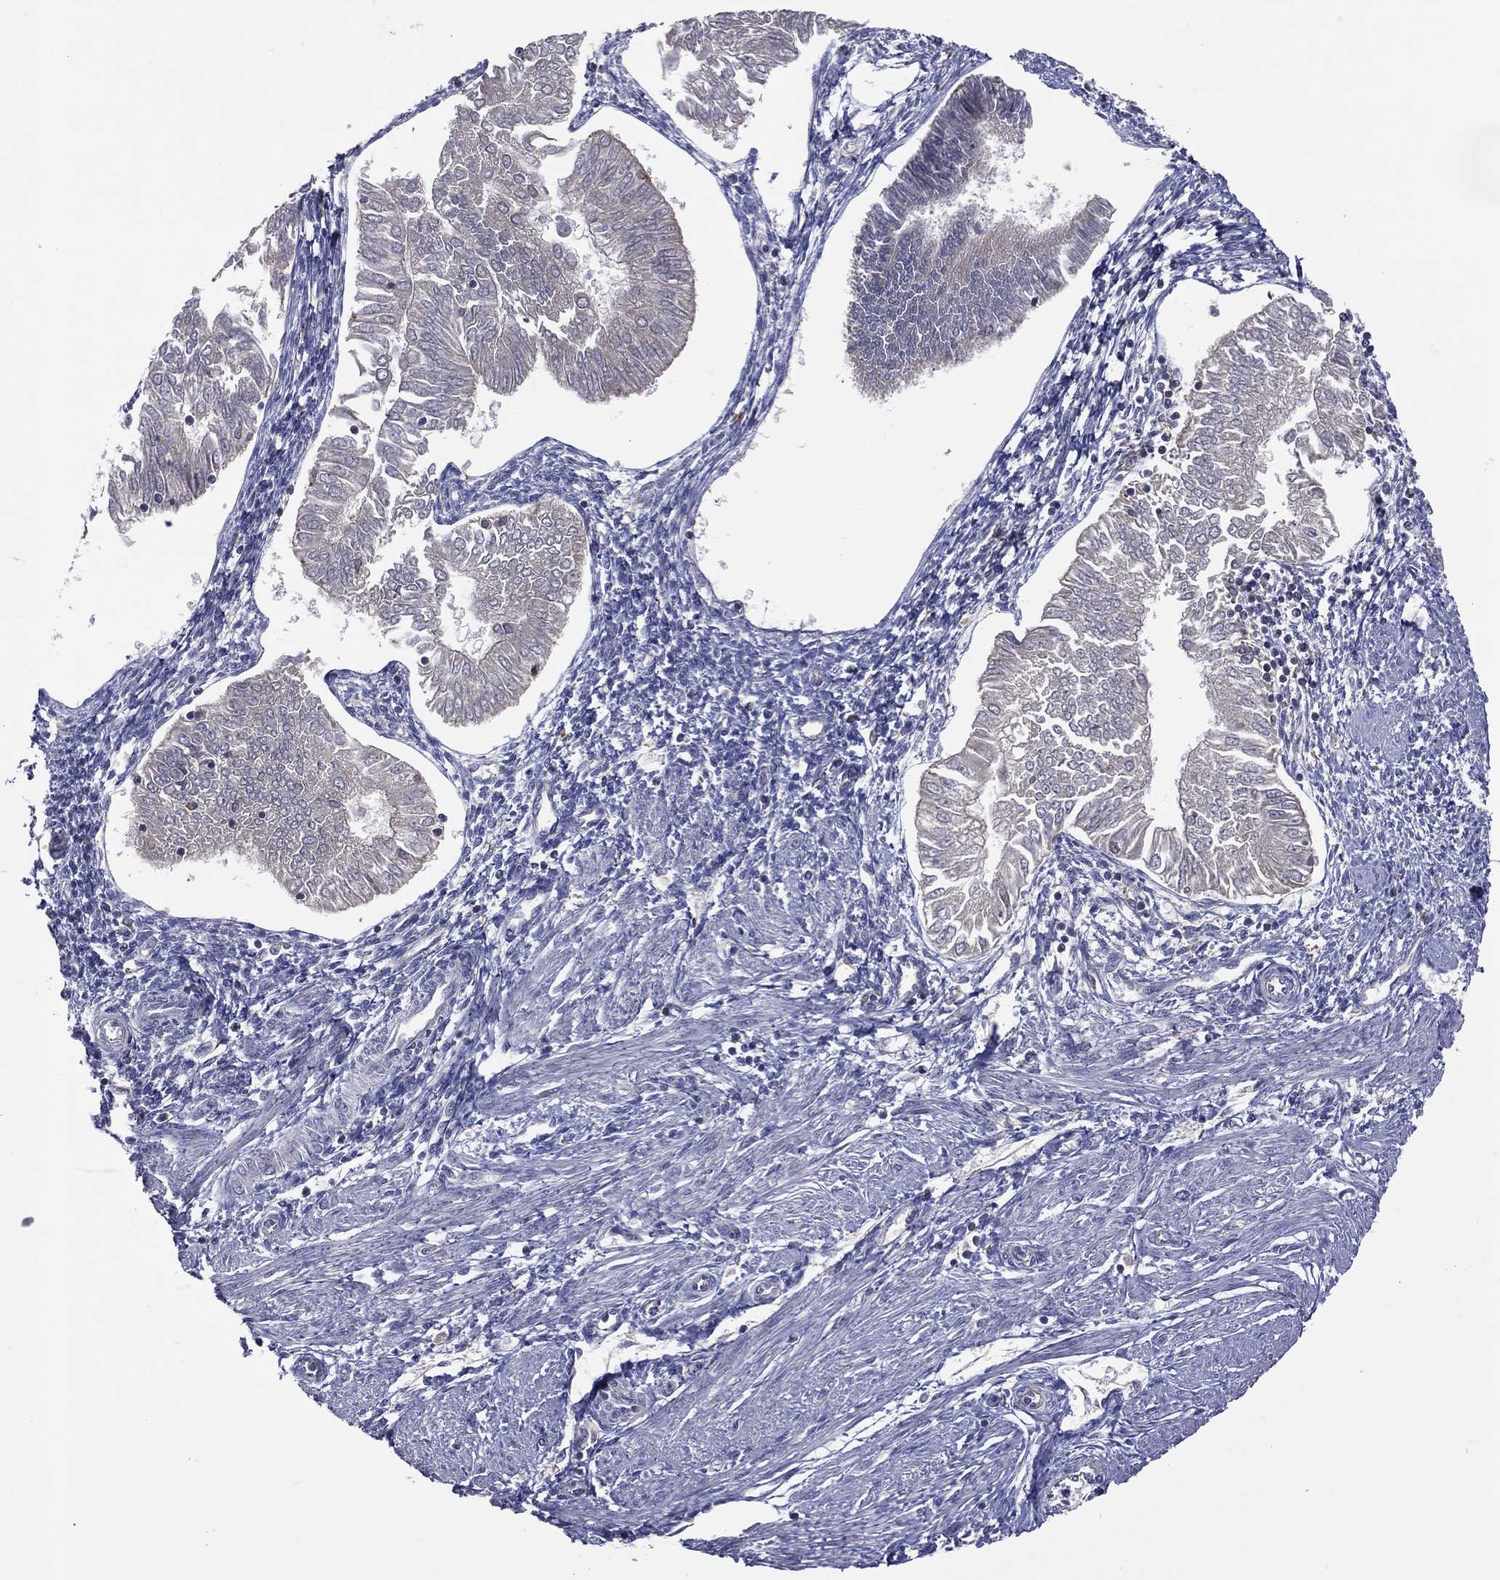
{"staining": {"intensity": "negative", "quantity": "none", "location": "none"}, "tissue": "endometrial cancer", "cell_type": "Tumor cells", "image_type": "cancer", "snomed": [{"axis": "morphology", "description": "Adenocarcinoma, NOS"}, {"axis": "topography", "description": "Endometrium"}], "caption": "Immunohistochemical staining of human endometrial cancer (adenocarcinoma) reveals no significant staining in tumor cells. (IHC, brightfield microscopy, high magnification).", "gene": "STARD3", "patient": {"sex": "female", "age": 53}}